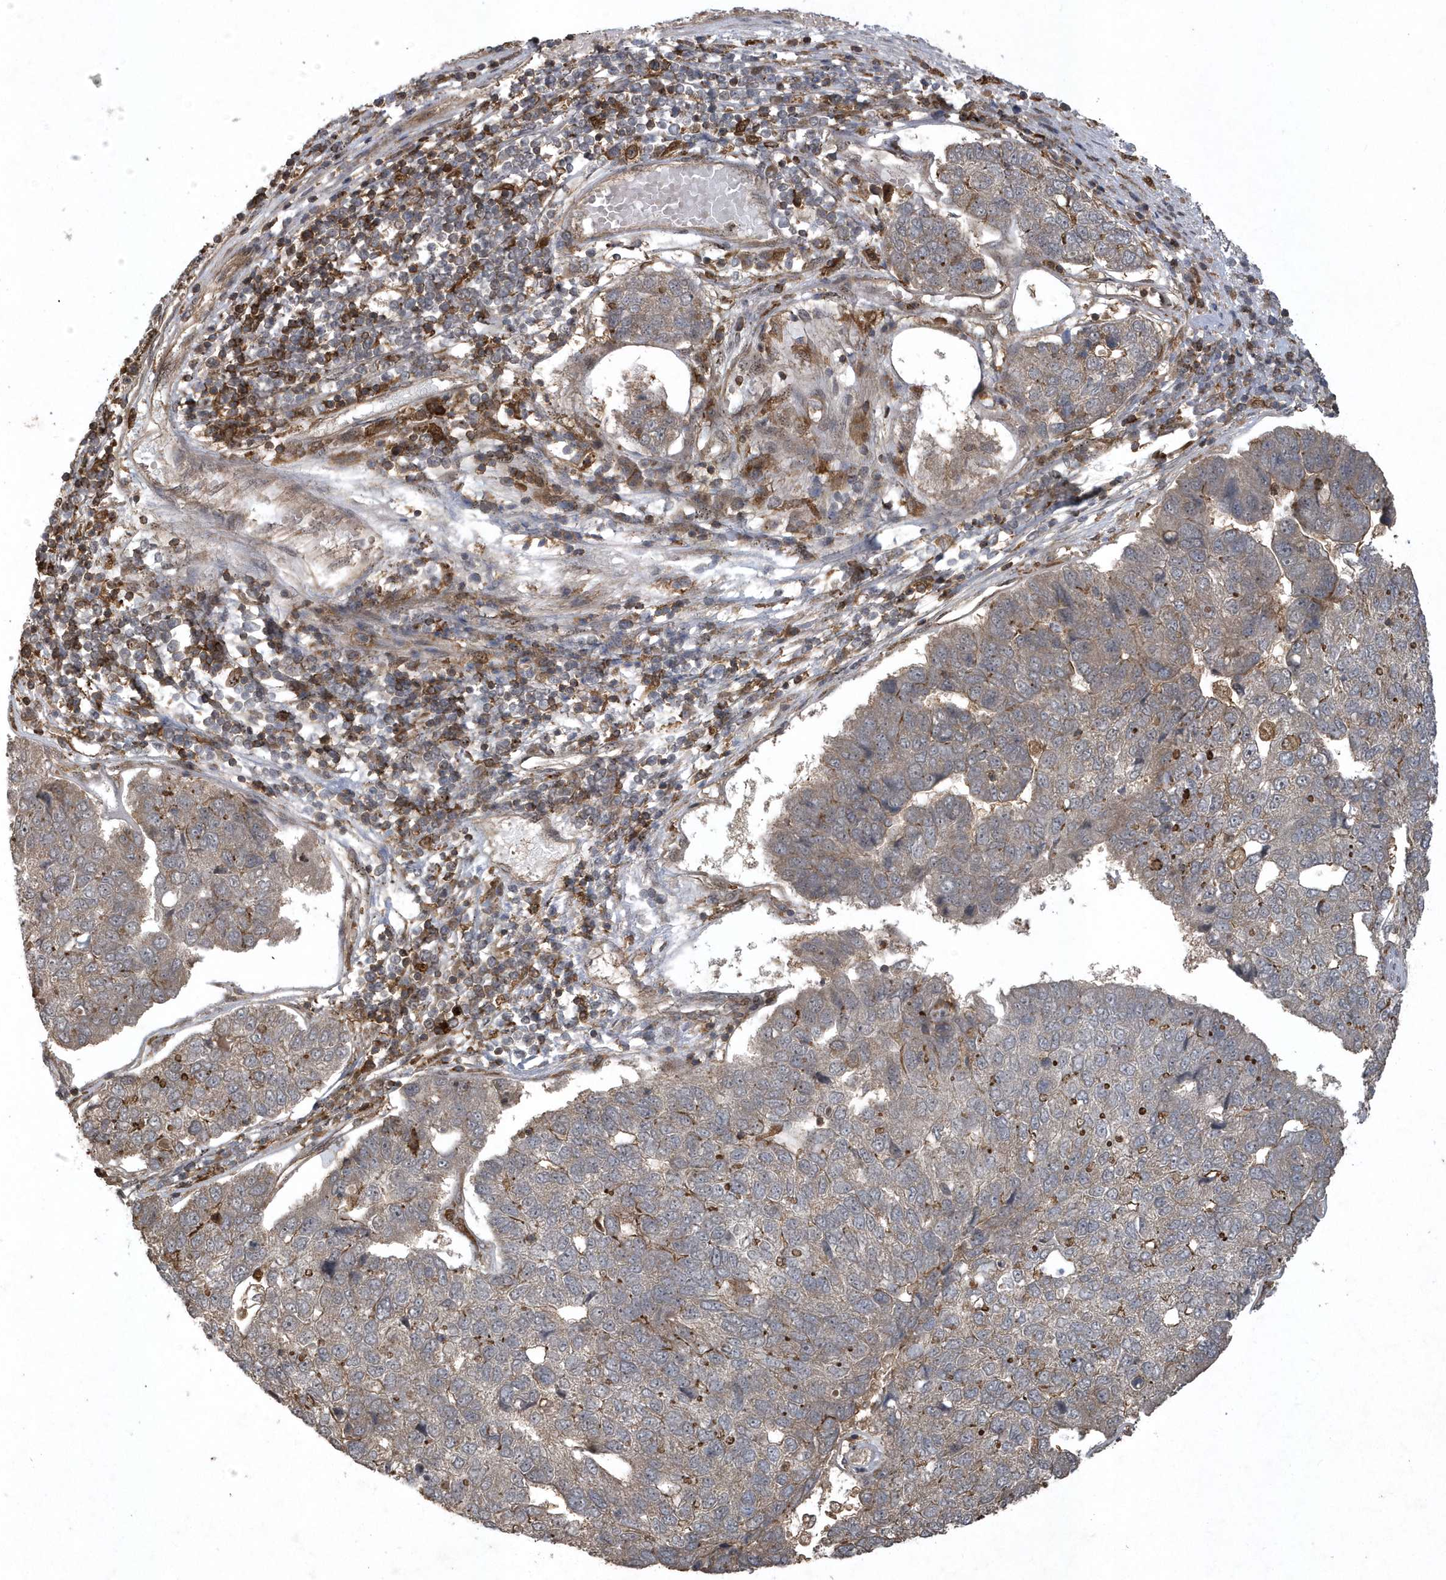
{"staining": {"intensity": "moderate", "quantity": "<25%", "location": "cytoplasmic/membranous"}, "tissue": "pancreatic cancer", "cell_type": "Tumor cells", "image_type": "cancer", "snomed": [{"axis": "morphology", "description": "Adenocarcinoma, NOS"}, {"axis": "topography", "description": "Pancreas"}], "caption": "Protein staining of pancreatic cancer tissue reveals moderate cytoplasmic/membranous staining in about <25% of tumor cells. (IHC, brightfield microscopy, high magnification).", "gene": "LACC1", "patient": {"sex": "female", "age": 61}}